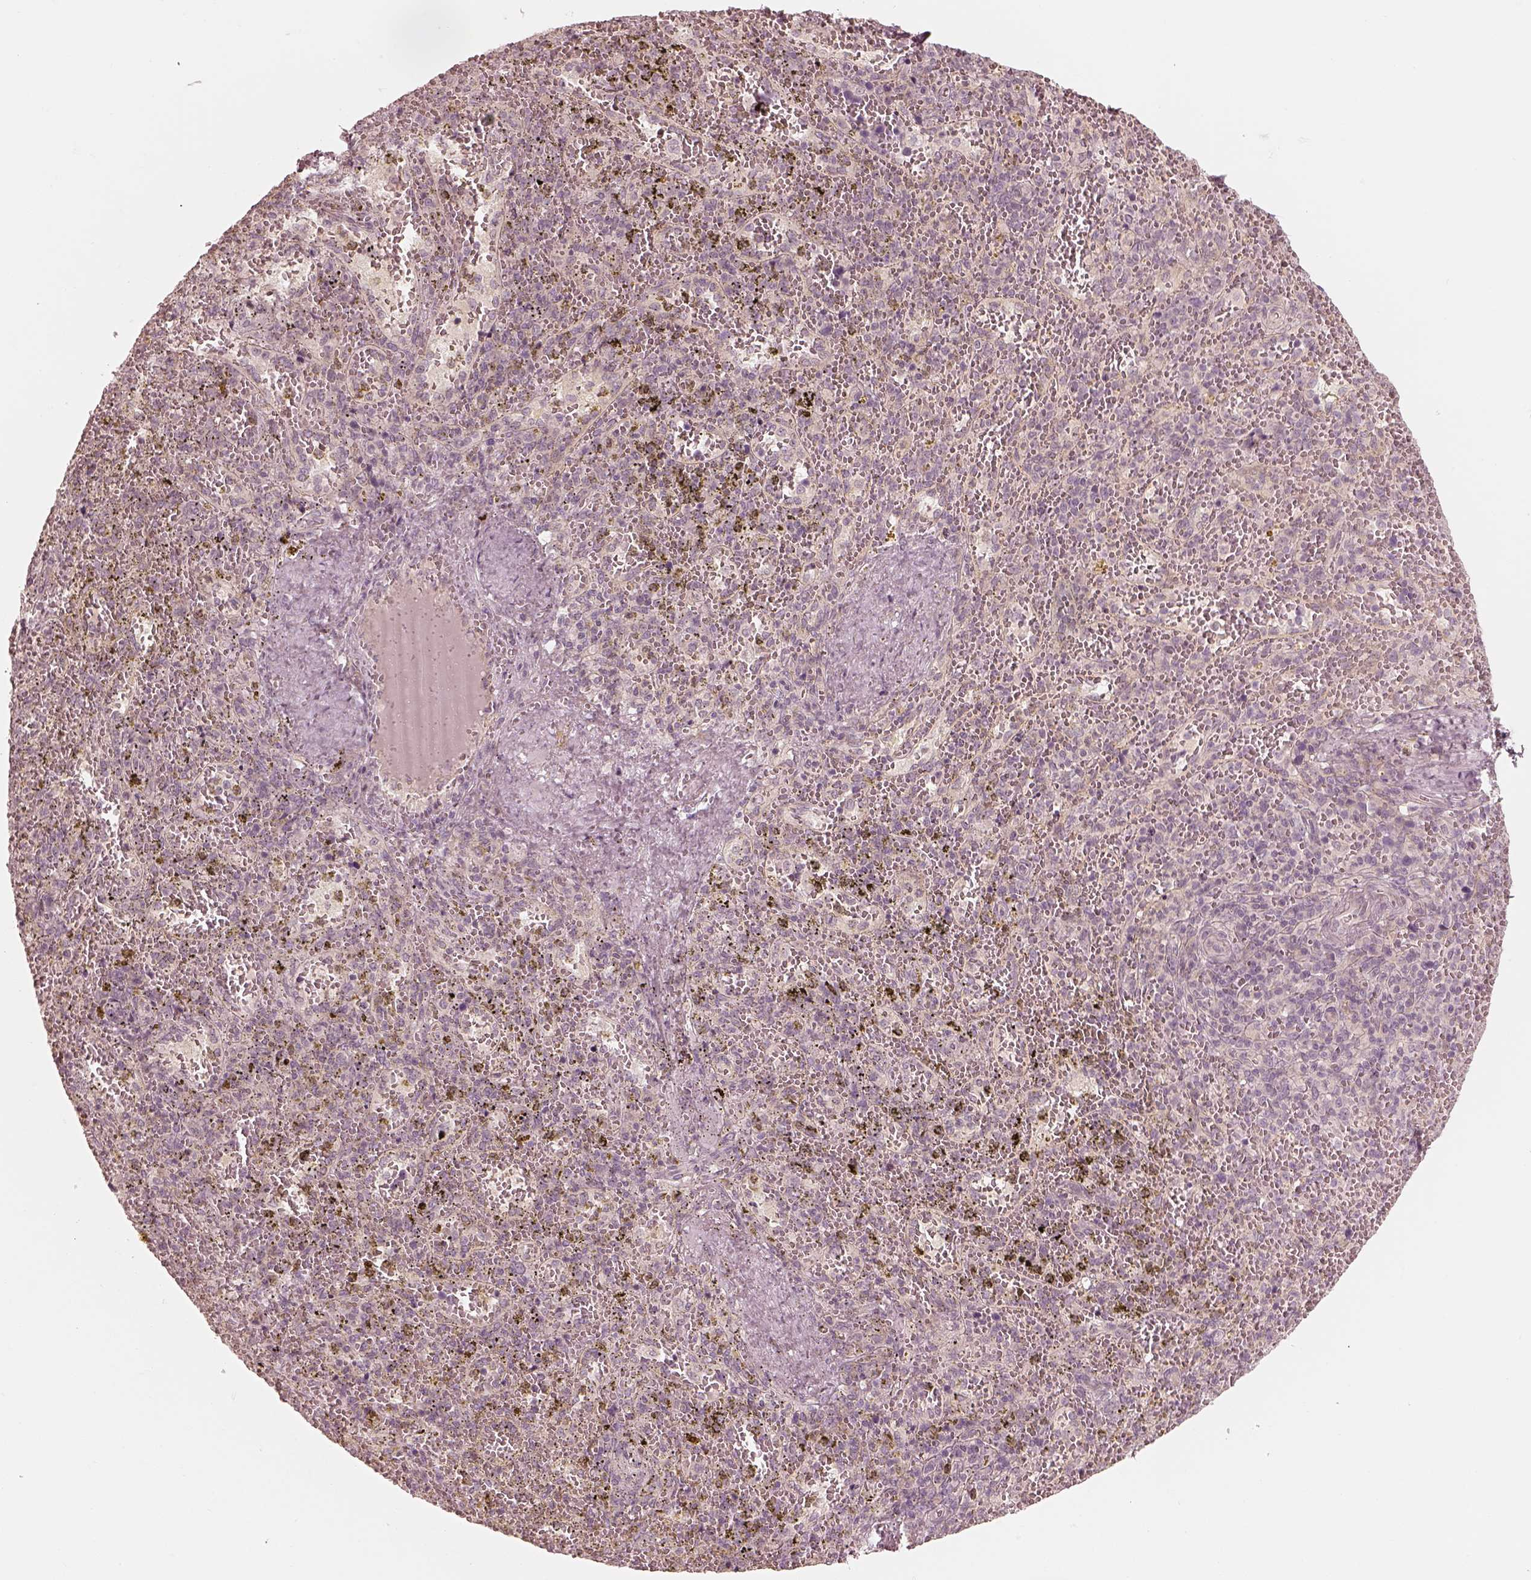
{"staining": {"intensity": "negative", "quantity": "none", "location": "none"}, "tissue": "spleen", "cell_type": "Cells in red pulp", "image_type": "normal", "snomed": [{"axis": "morphology", "description": "Normal tissue, NOS"}, {"axis": "topography", "description": "Spleen"}], "caption": "Cells in red pulp are negative for brown protein staining in benign spleen. The staining is performed using DAB brown chromogen with nuclei counter-stained in using hematoxylin.", "gene": "ACACB", "patient": {"sex": "female", "age": 50}}